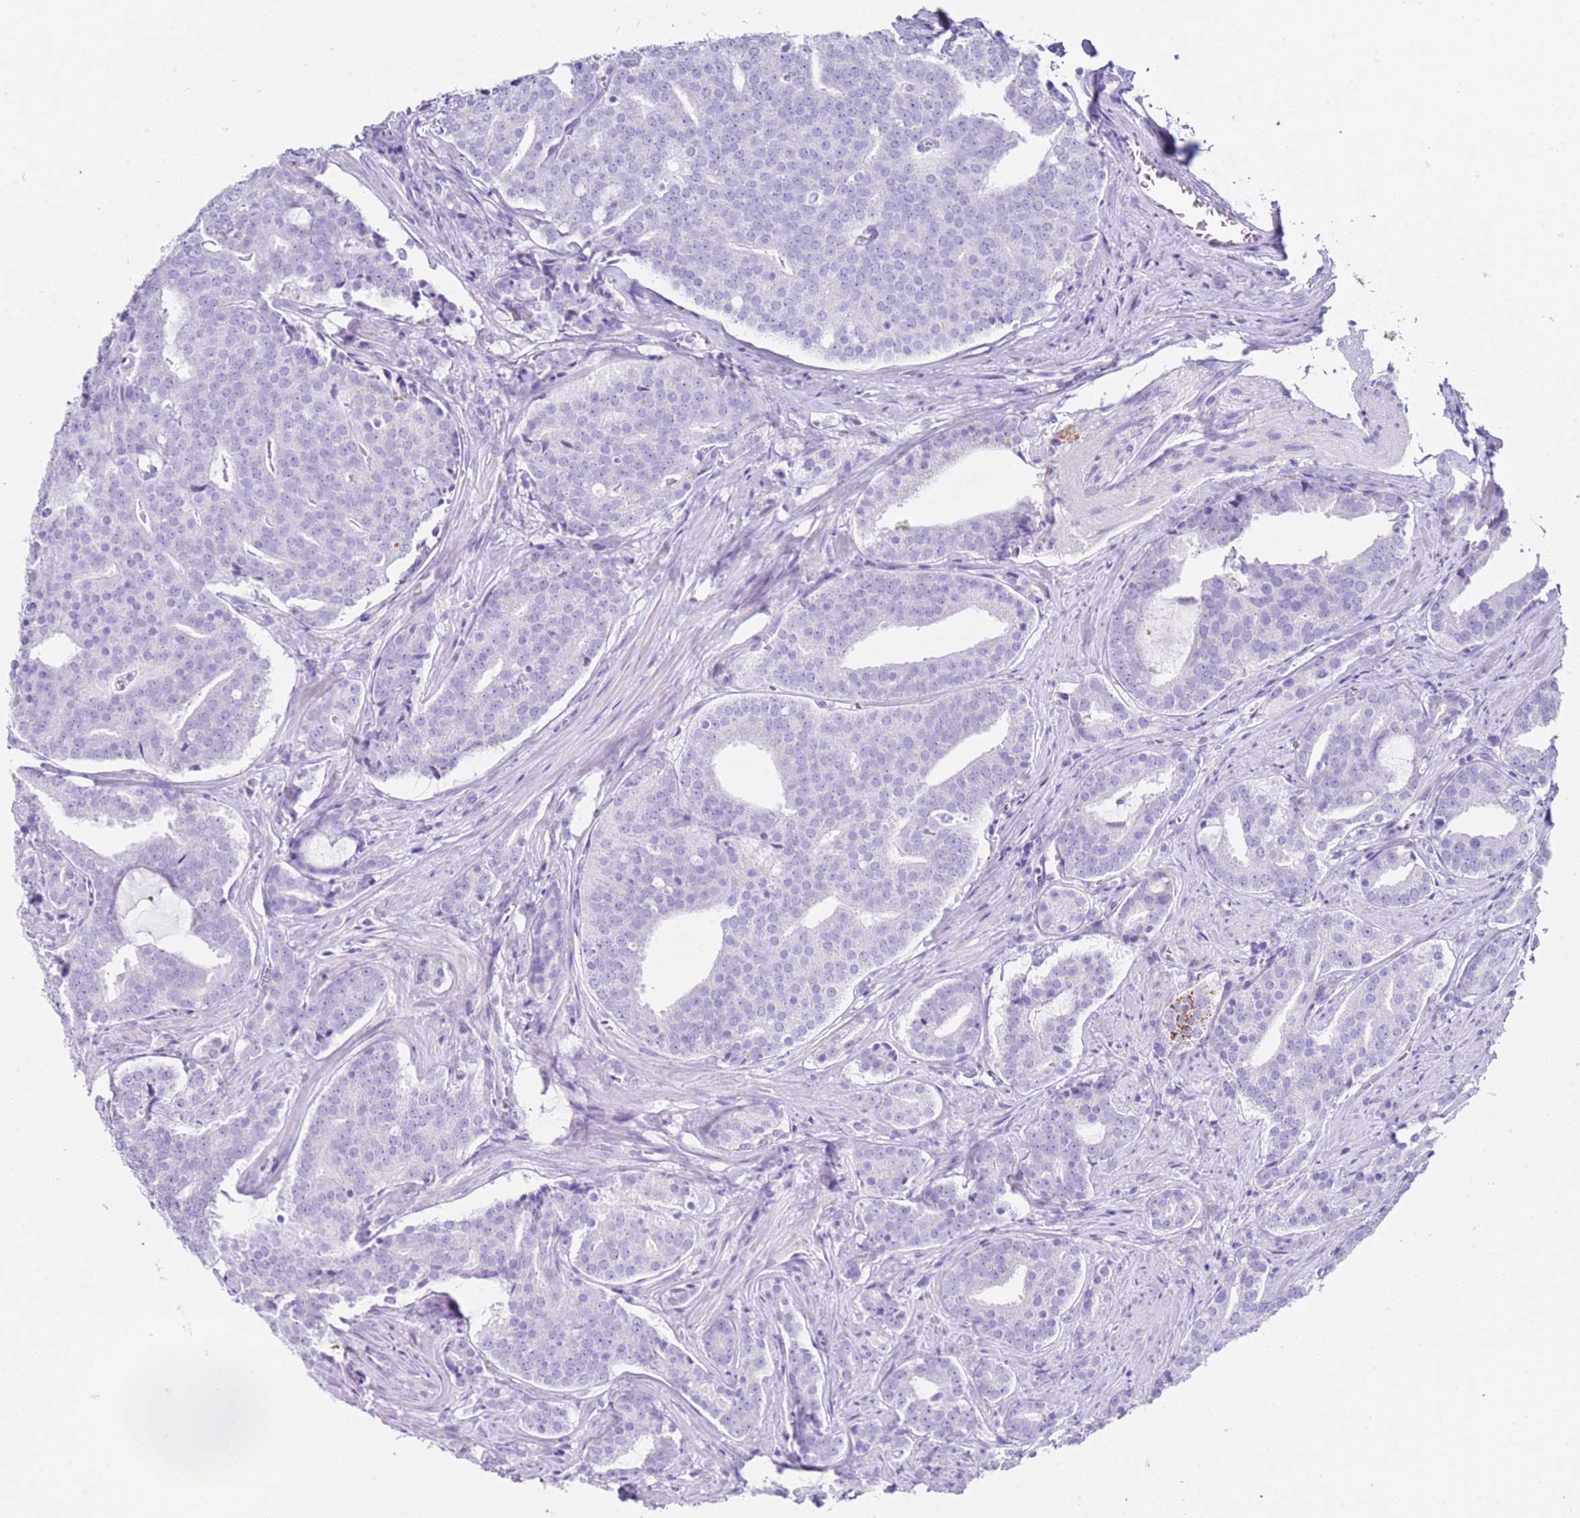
{"staining": {"intensity": "moderate", "quantity": "<25%", "location": "cytoplasmic/membranous"}, "tissue": "prostate cancer", "cell_type": "Tumor cells", "image_type": "cancer", "snomed": [{"axis": "morphology", "description": "Adenocarcinoma, High grade"}, {"axis": "topography", "description": "Prostate"}], "caption": "The image displays a brown stain indicating the presence of a protein in the cytoplasmic/membranous of tumor cells in adenocarcinoma (high-grade) (prostate).", "gene": "PTBP2", "patient": {"sex": "male", "age": 55}}